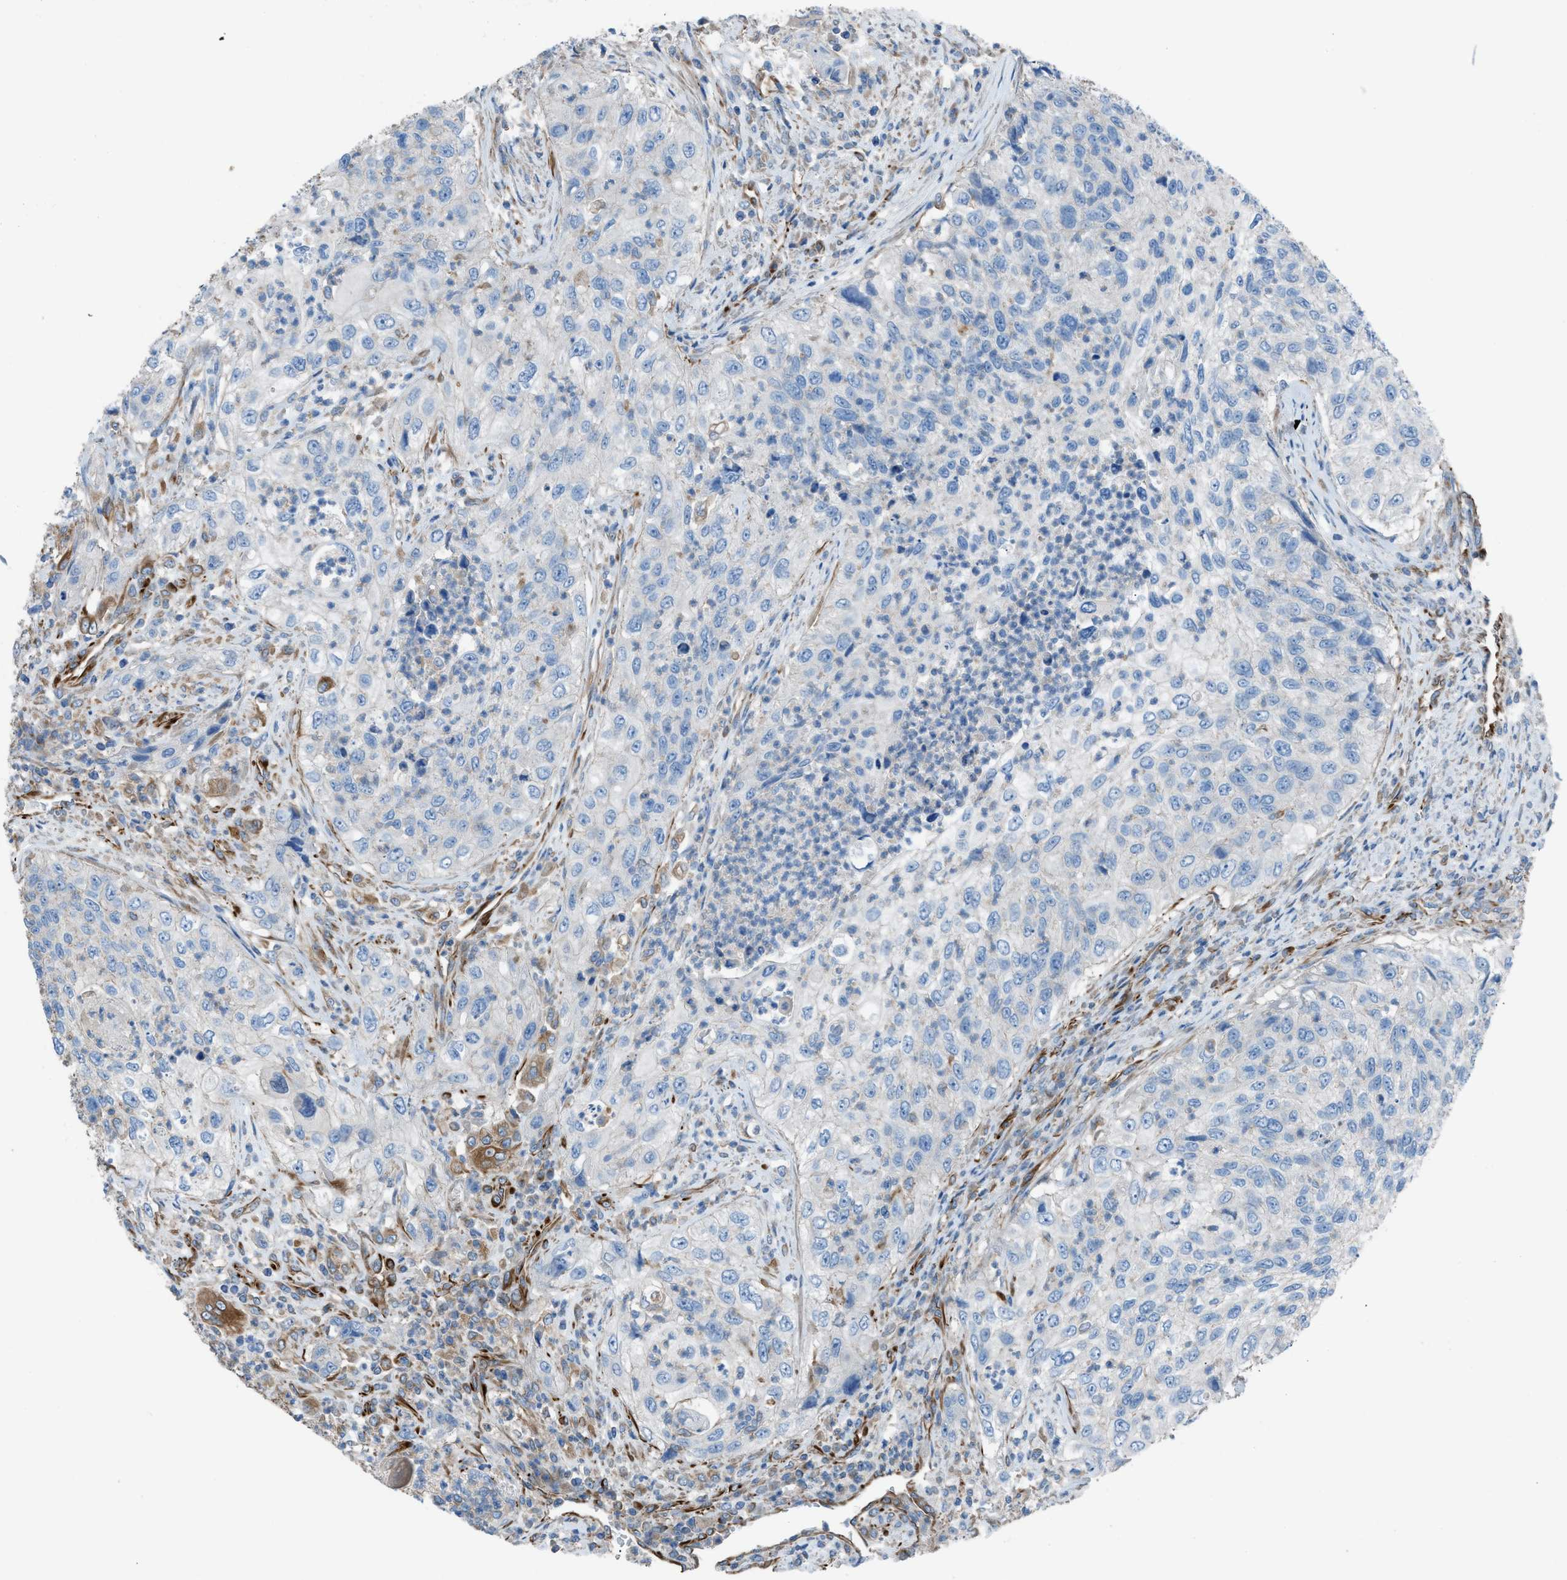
{"staining": {"intensity": "negative", "quantity": "none", "location": "none"}, "tissue": "urothelial cancer", "cell_type": "Tumor cells", "image_type": "cancer", "snomed": [{"axis": "morphology", "description": "Urothelial carcinoma, High grade"}, {"axis": "topography", "description": "Urinary bladder"}], "caption": "Immunohistochemistry (IHC) histopathology image of neoplastic tissue: human urothelial carcinoma (high-grade) stained with DAB (3,3'-diaminobenzidine) displays no significant protein expression in tumor cells.", "gene": "CABP7", "patient": {"sex": "female", "age": 60}}